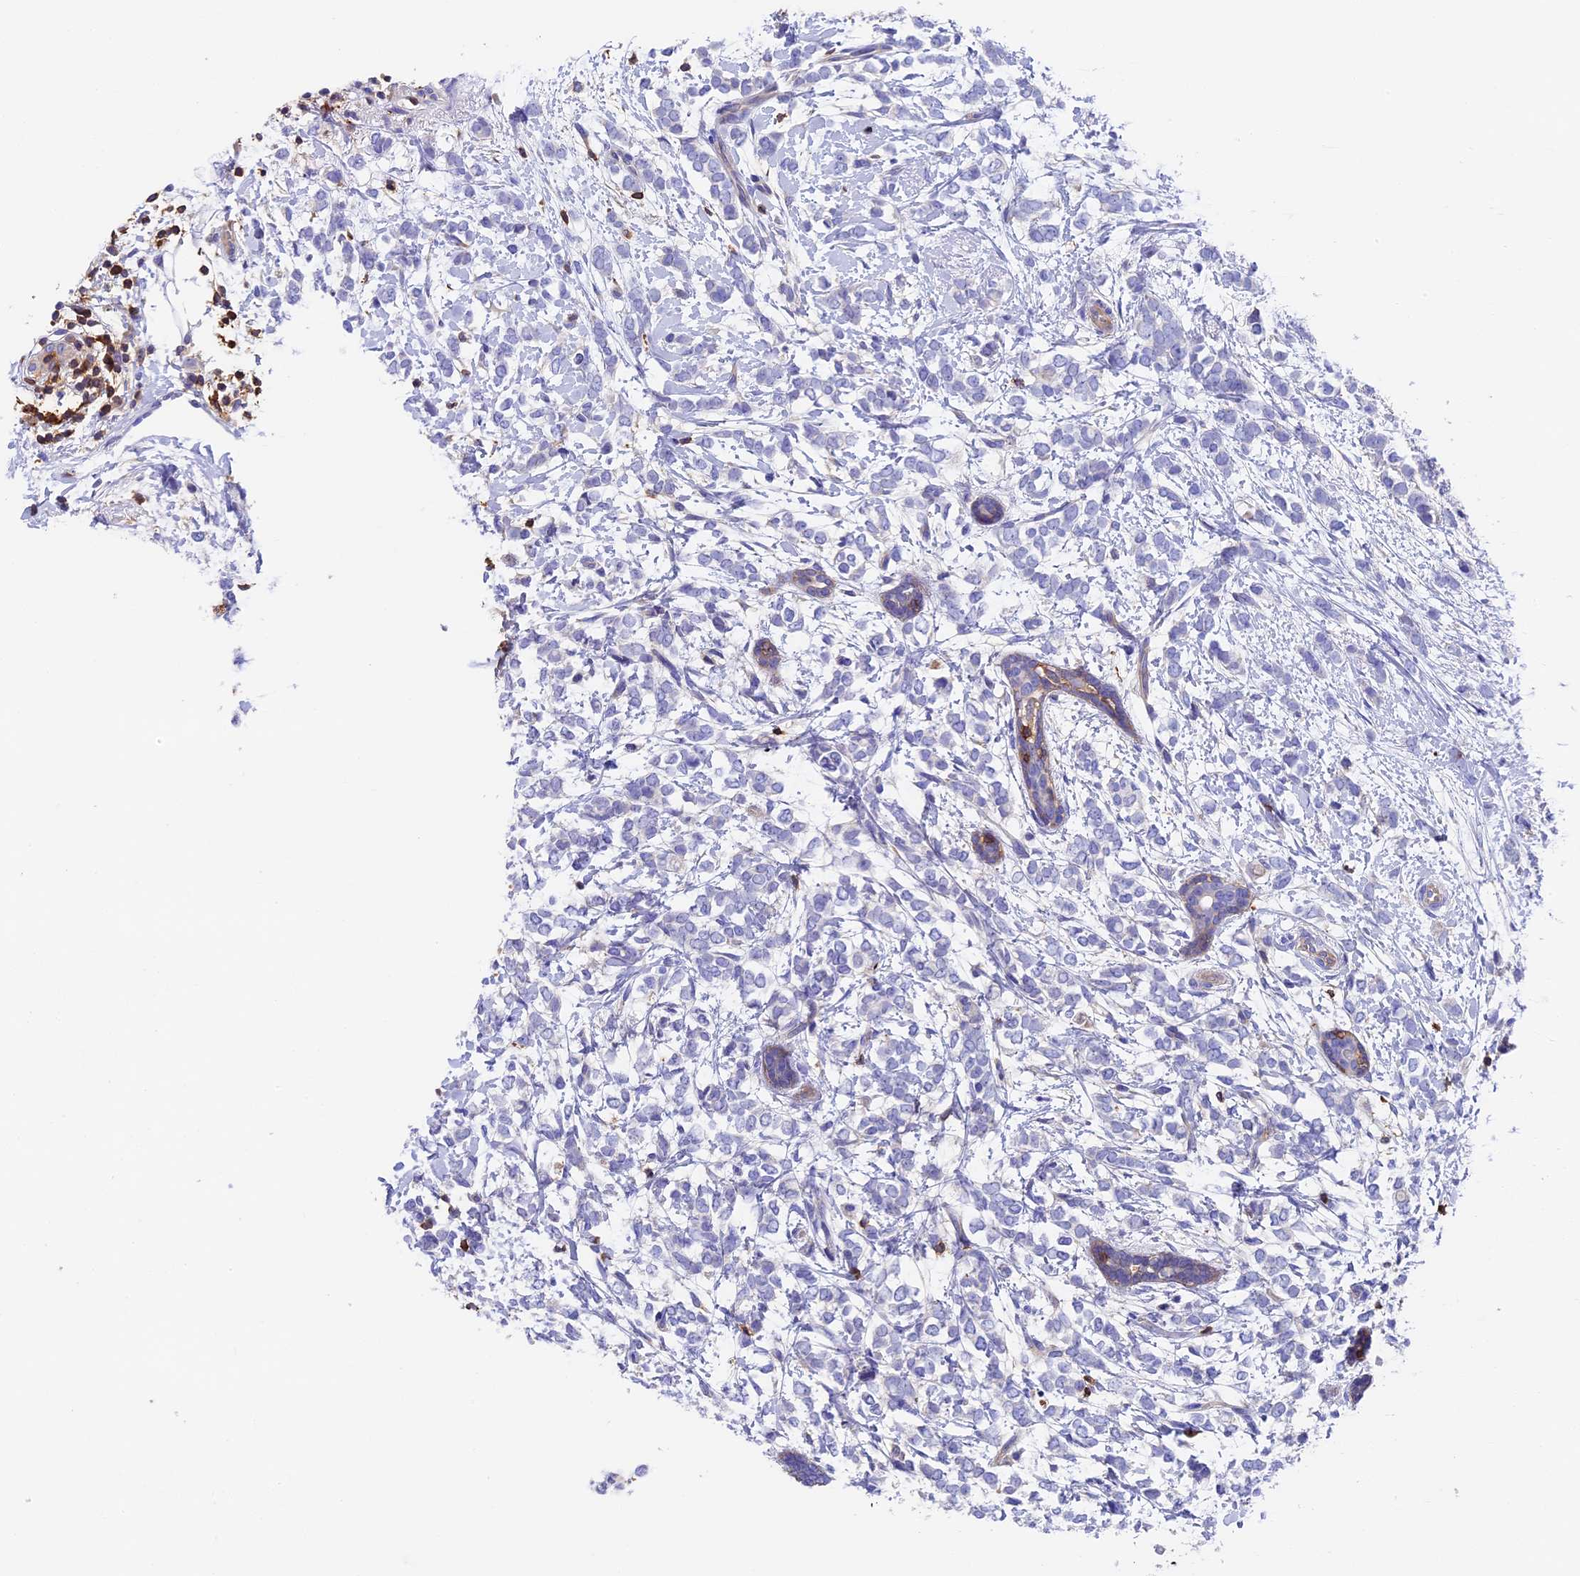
{"staining": {"intensity": "negative", "quantity": "none", "location": "none"}, "tissue": "breast cancer", "cell_type": "Tumor cells", "image_type": "cancer", "snomed": [{"axis": "morphology", "description": "Normal tissue, NOS"}, {"axis": "morphology", "description": "Lobular carcinoma"}, {"axis": "topography", "description": "Breast"}], "caption": "Breast lobular carcinoma was stained to show a protein in brown. There is no significant staining in tumor cells.", "gene": "ADAT1", "patient": {"sex": "female", "age": 47}}